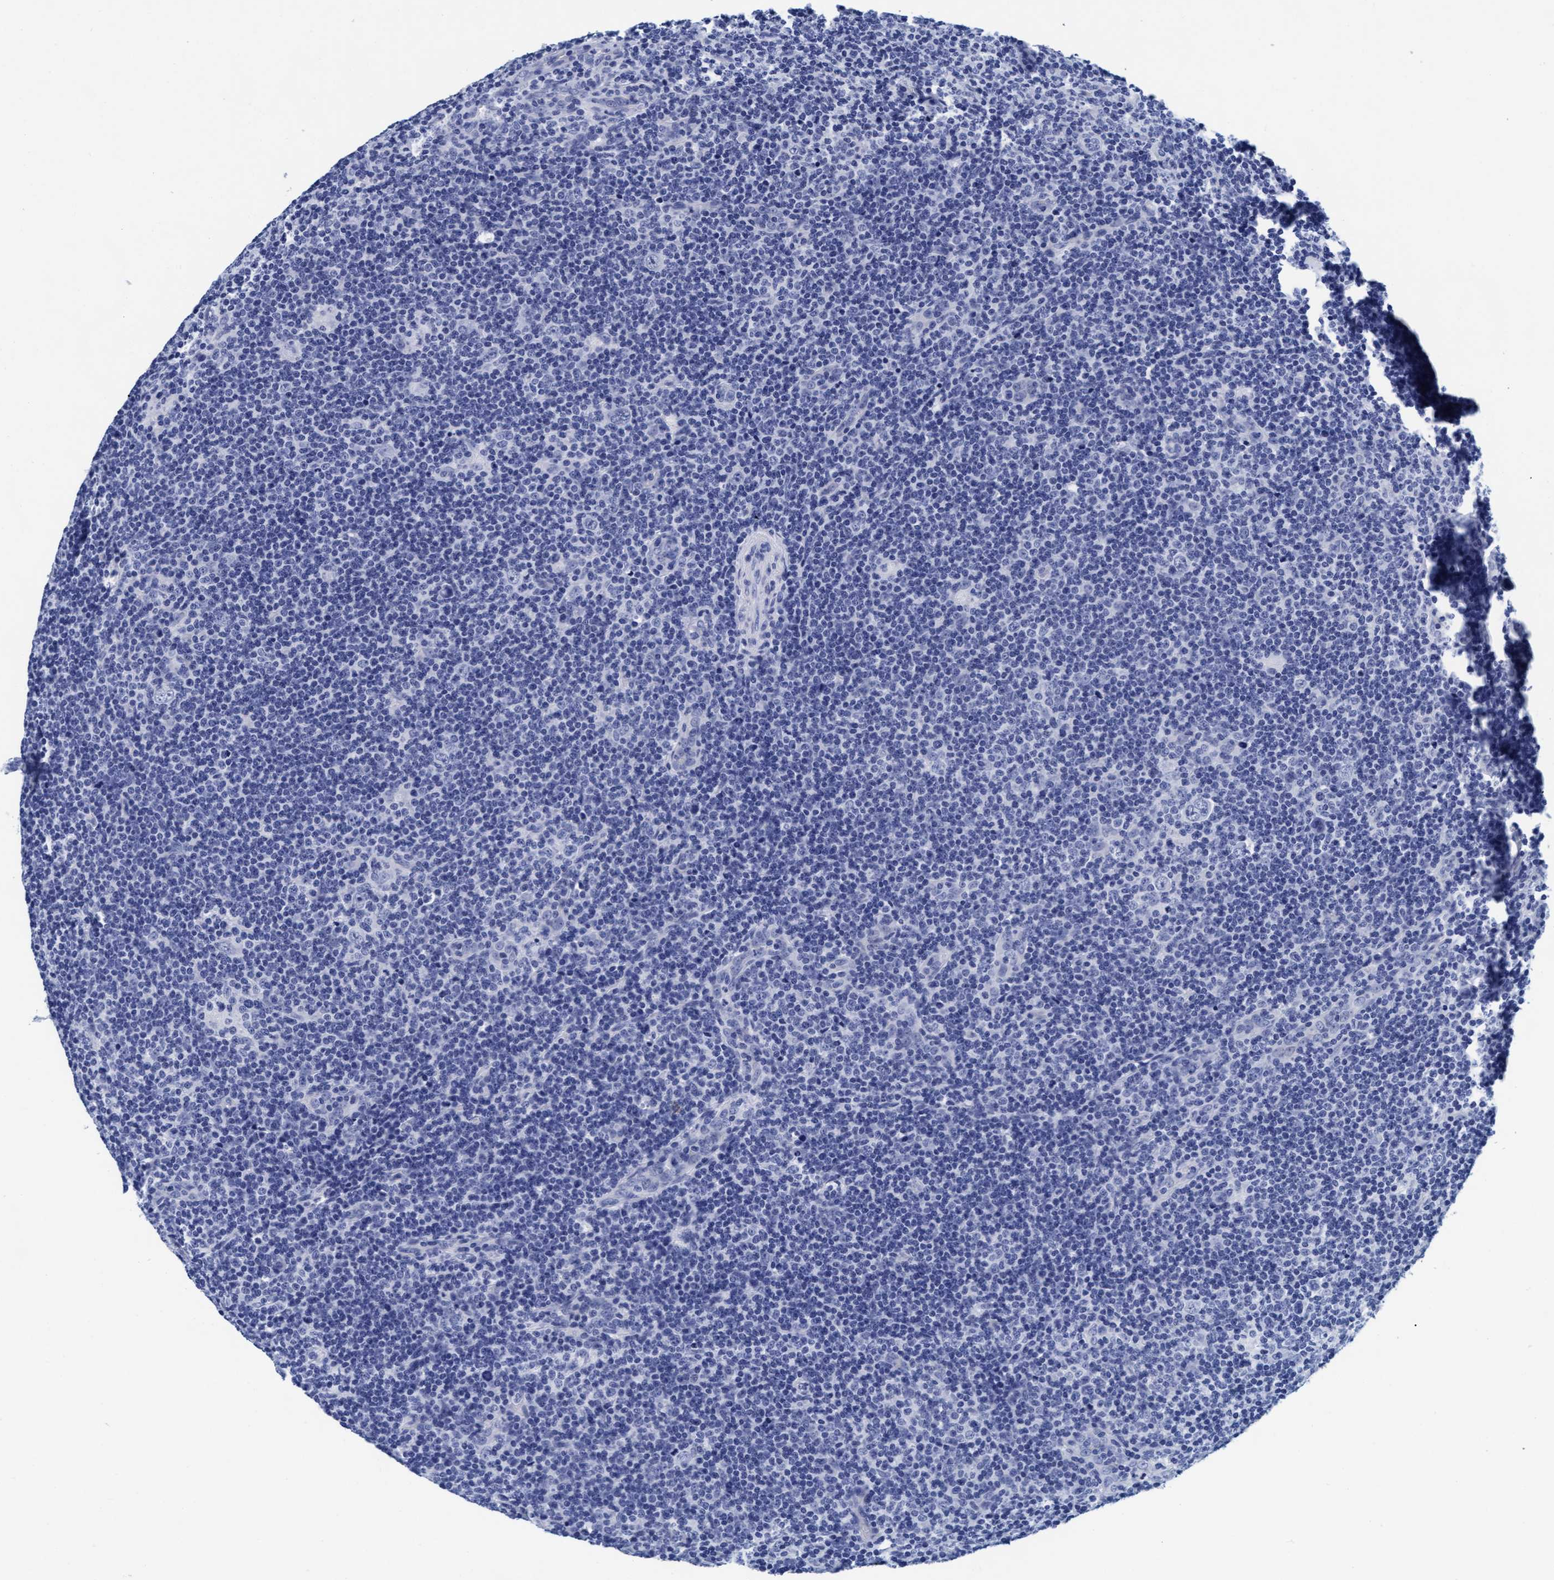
{"staining": {"intensity": "negative", "quantity": "none", "location": "none"}, "tissue": "lymphoma", "cell_type": "Tumor cells", "image_type": "cancer", "snomed": [{"axis": "morphology", "description": "Hodgkin's disease, NOS"}, {"axis": "topography", "description": "Lymph node"}], "caption": "Immunohistochemistry image of neoplastic tissue: lymphoma stained with DAB (3,3'-diaminobenzidine) demonstrates no significant protein positivity in tumor cells.", "gene": "ARSG", "patient": {"sex": "female", "age": 57}}